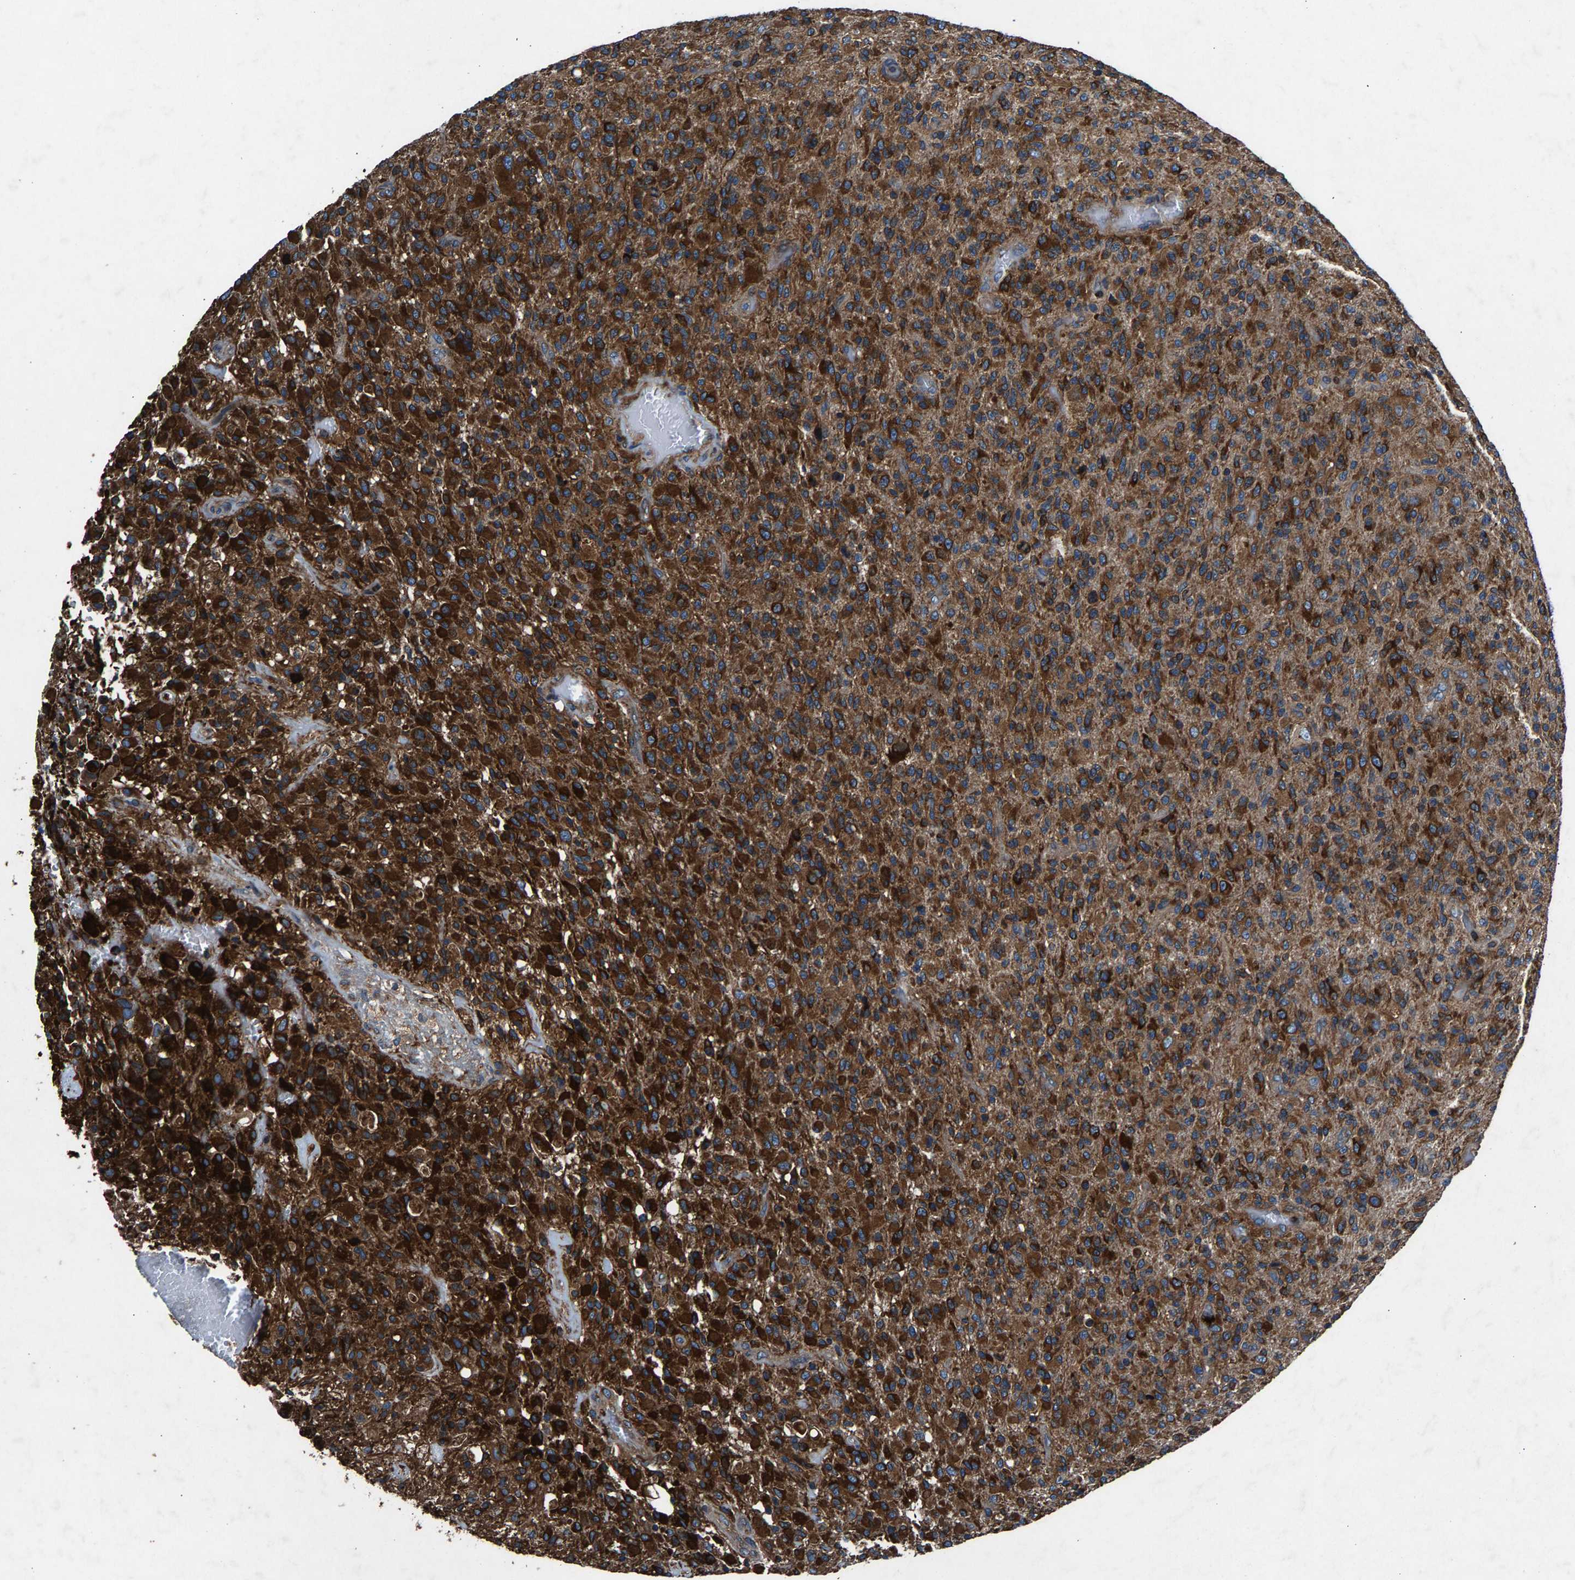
{"staining": {"intensity": "strong", "quantity": ">75%", "location": "cytoplasmic/membranous"}, "tissue": "glioma", "cell_type": "Tumor cells", "image_type": "cancer", "snomed": [{"axis": "morphology", "description": "Glioma, malignant, High grade"}, {"axis": "topography", "description": "Brain"}], "caption": "Glioma tissue demonstrates strong cytoplasmic/membranous positivity in about >75% of tumor cells", "gene": "LPCAT1", "patient": {"sex": "male", "age": 71}}